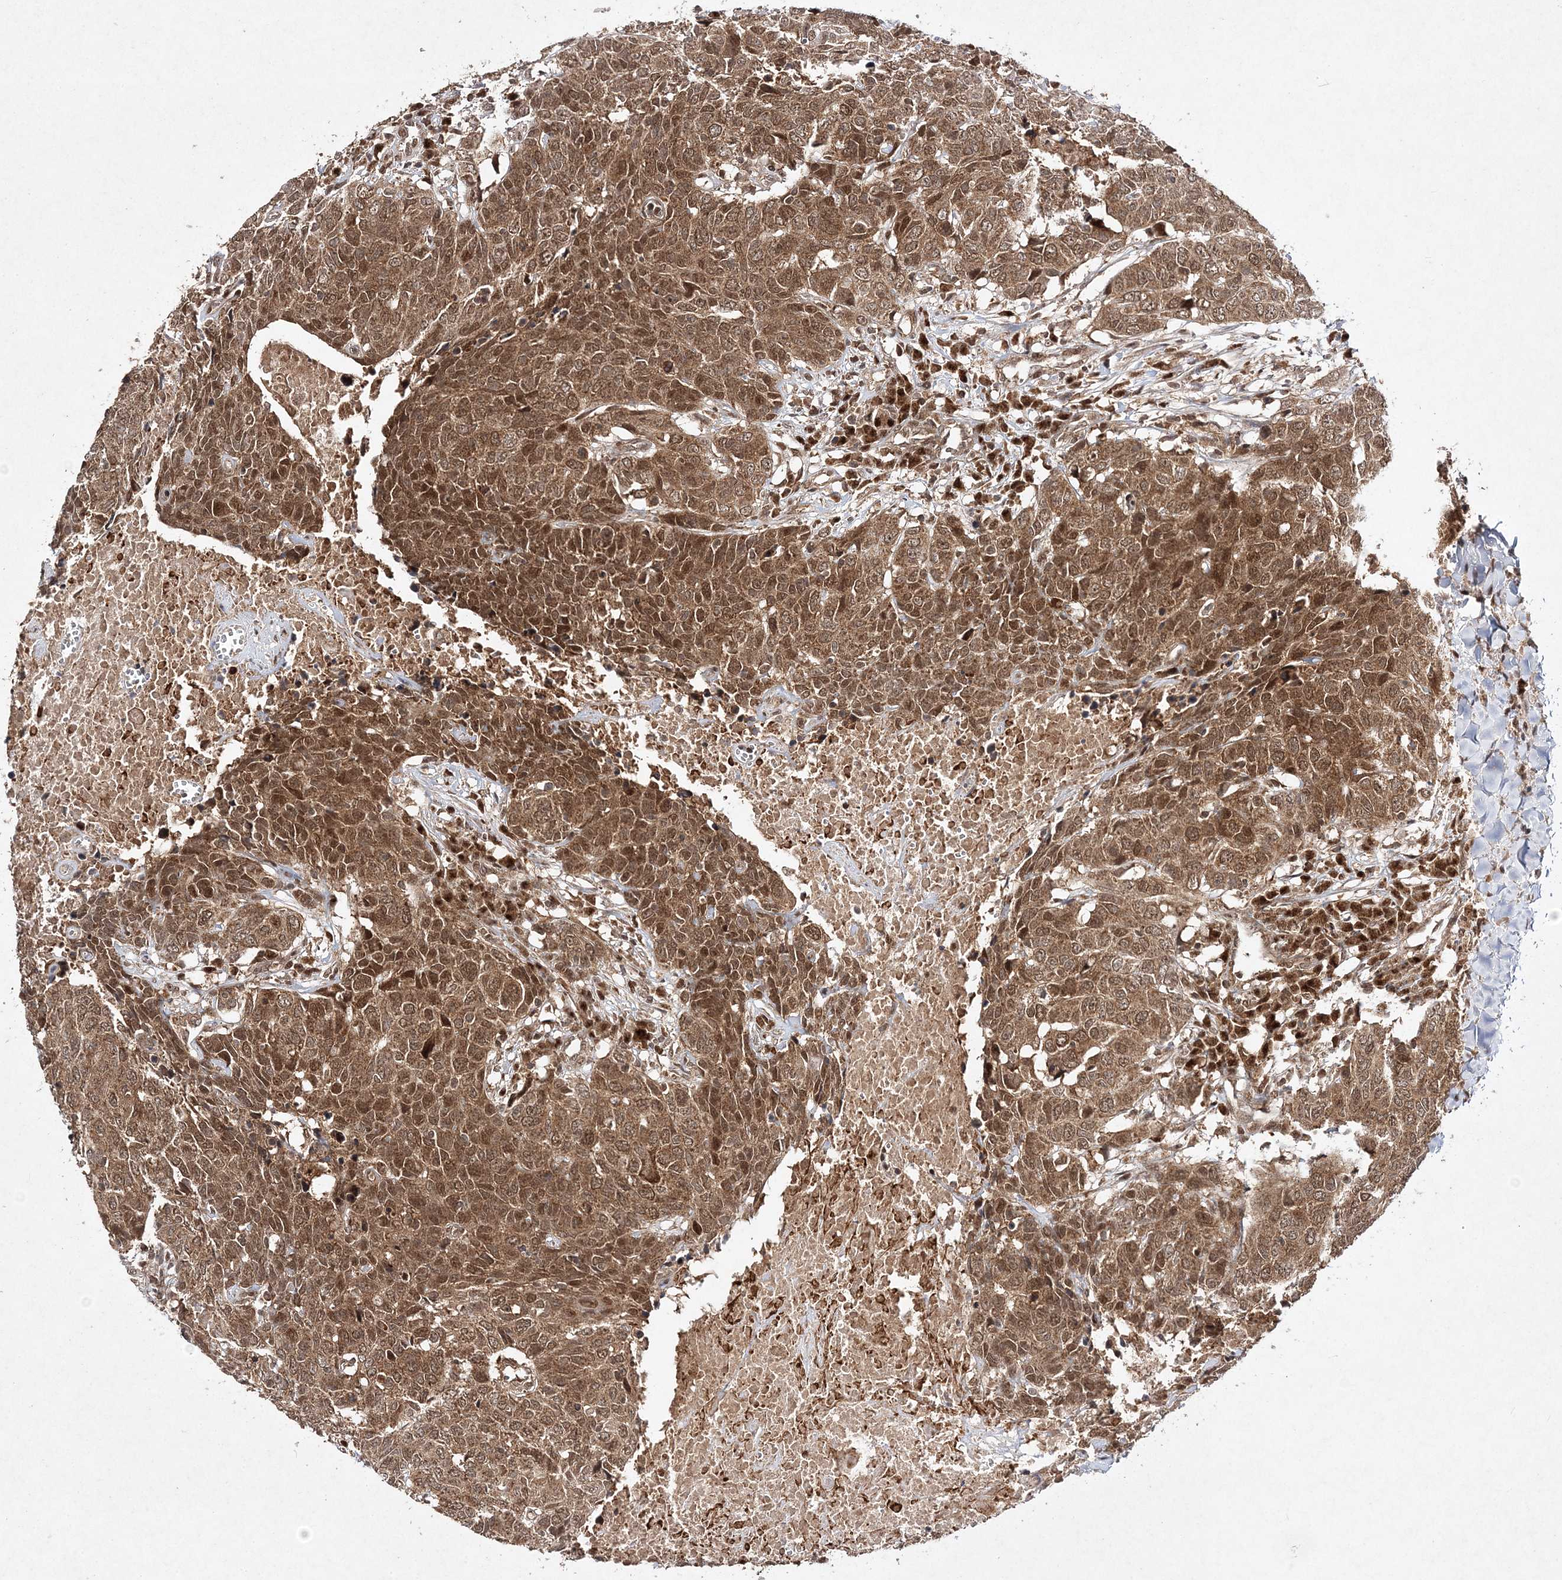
{"staining": {"intensity": "moderate", "quantity": ">75%", "location": "cytoplasmic/membranous,nuclear"}, "tissue": "head and neck cancer", "cell_type": "Tumor cells", "image_type": "cancer", "snomed": [{"axis": "morphology", "description": "Squamous cell carcinoma, NOS"}, {"axis": "topography", "description": "Head-Neck"}], "caption": "Approximately >75% of tumor cells in head and neck cancer show moderate cytoplasmic/membranous and nuclear protein expression as visualized by brown immunohistochemical staining.", "gene": "NIF3L1", "patient": {"sex": "male", "age": 66}}